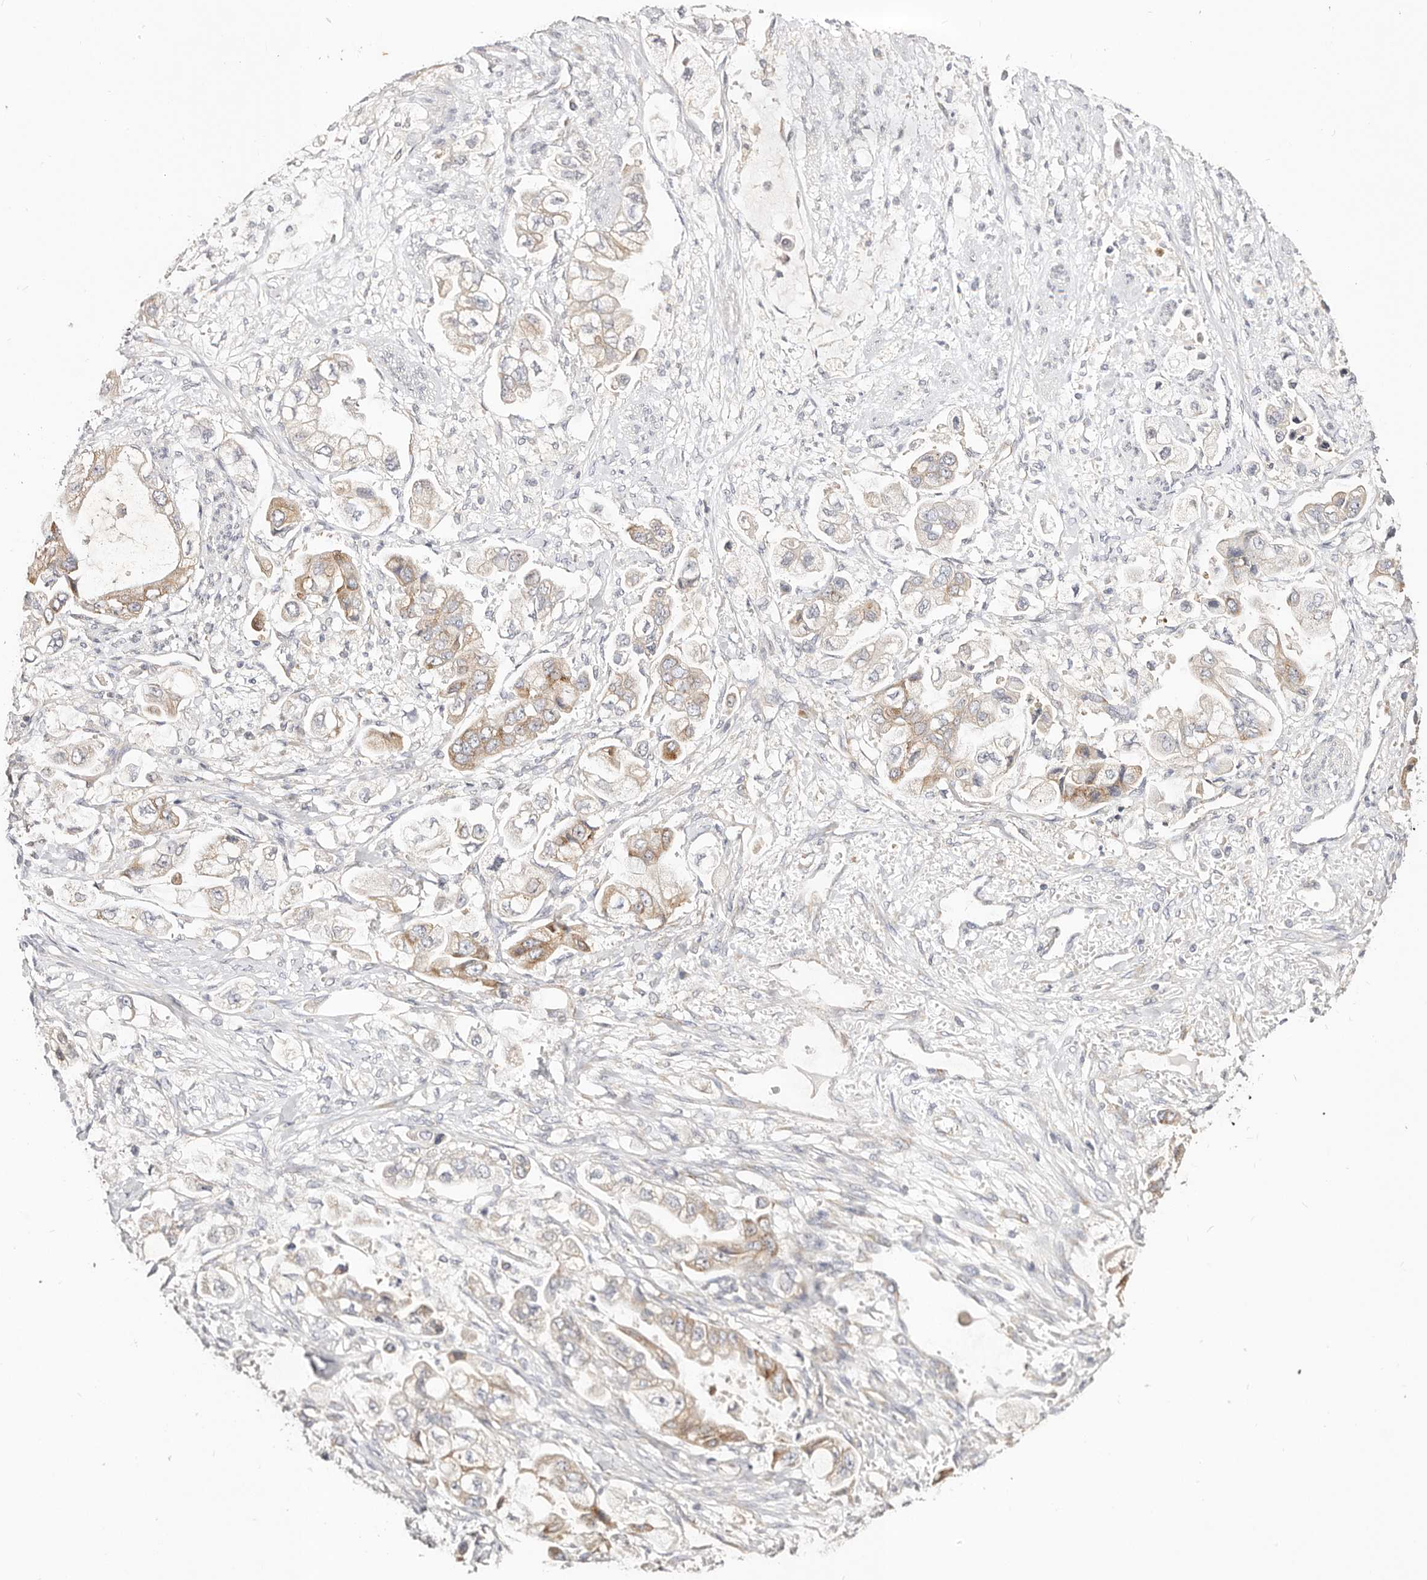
{"staining": {"intensity": "moderate", "quantity": "25%-75%", "location": "cytoplasmic/membranous"}, "tissue": "stomach cancer", "cell_type": "Tumor cells", "image_type": "cancer", "snomed": [{"axis": "morphology", "description": "Adenocarcinoma, NOS"}, {"axis": "topography", "description": "Stomach"}], "caption": "IHC (DAB) staining of human stomach cancer (adenocarcinoma) exhibits moderate cytoplasmic/membranous protein positivity in about 25%-75% of tumor cells. The staining was performed using DAB (3,3'-diaminobenzidine) to visualize the protein expression in brown, while the nuclei were stained in blue with hematoxylin (Magnification: 20x).", "gene": "GNA13", "patient": {"sex": "male", "age": 62}}